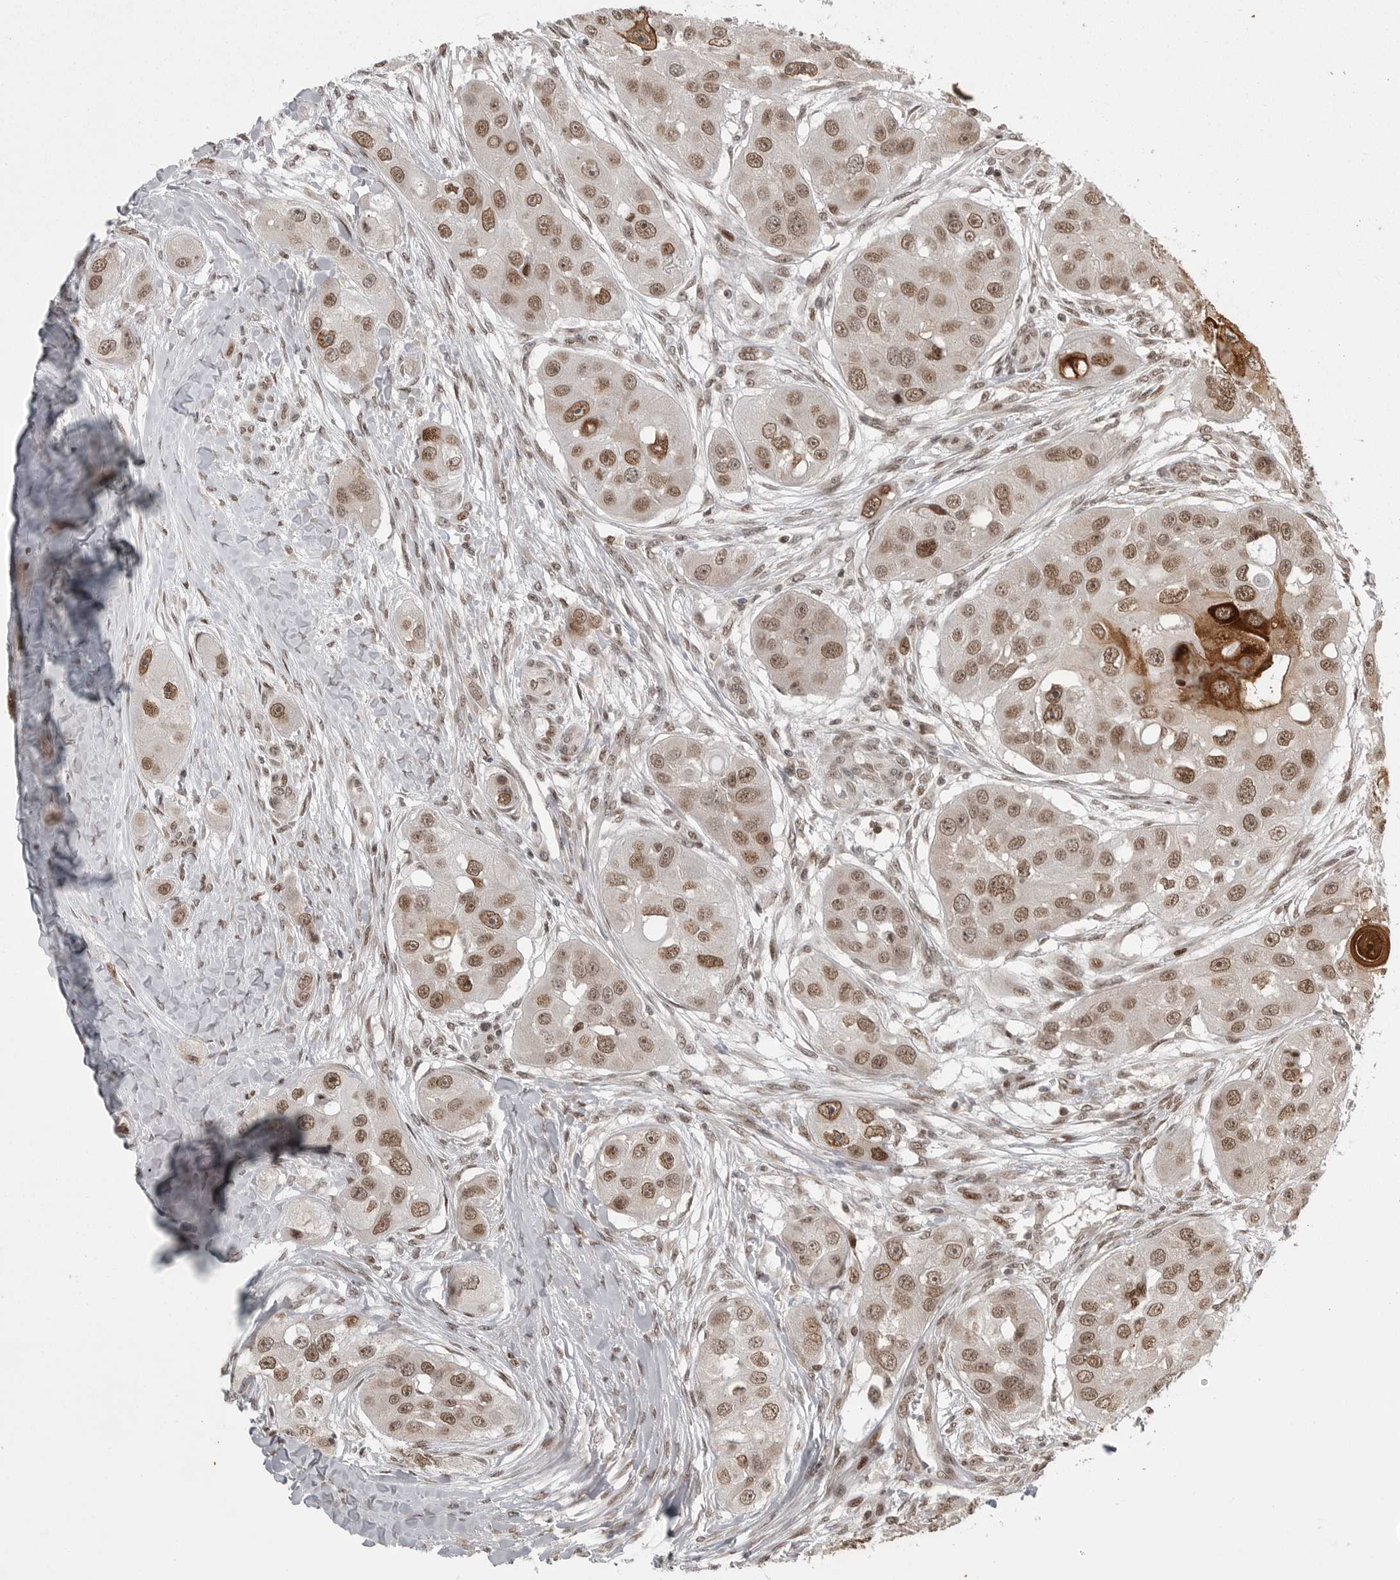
{"staining": {"intensity": "moderate", "quantity": ">75%", "location": "nuclear"}, "tissue": "head and neck cancer", "cell_type": "Tumor cells", "image_type": "cancer", "snomed": [{"axis": "morphology", "description": "Normal tissue, NOS"}, {"axis": "morphology", "description": "Squamous cell carcinoma, NOS"}, {"axis": "topography", "description": "Skeletal muscle"}, {"axis": "topography", "description": "Head-Neck"}], "caption": "Brown immunohistochemical staining in head and neck cancer reveals moderate nuclear positivity in approximately >75% of tumor cells.", "gene": "YAF2", "patient": {"sex": "male", "age": 51}}